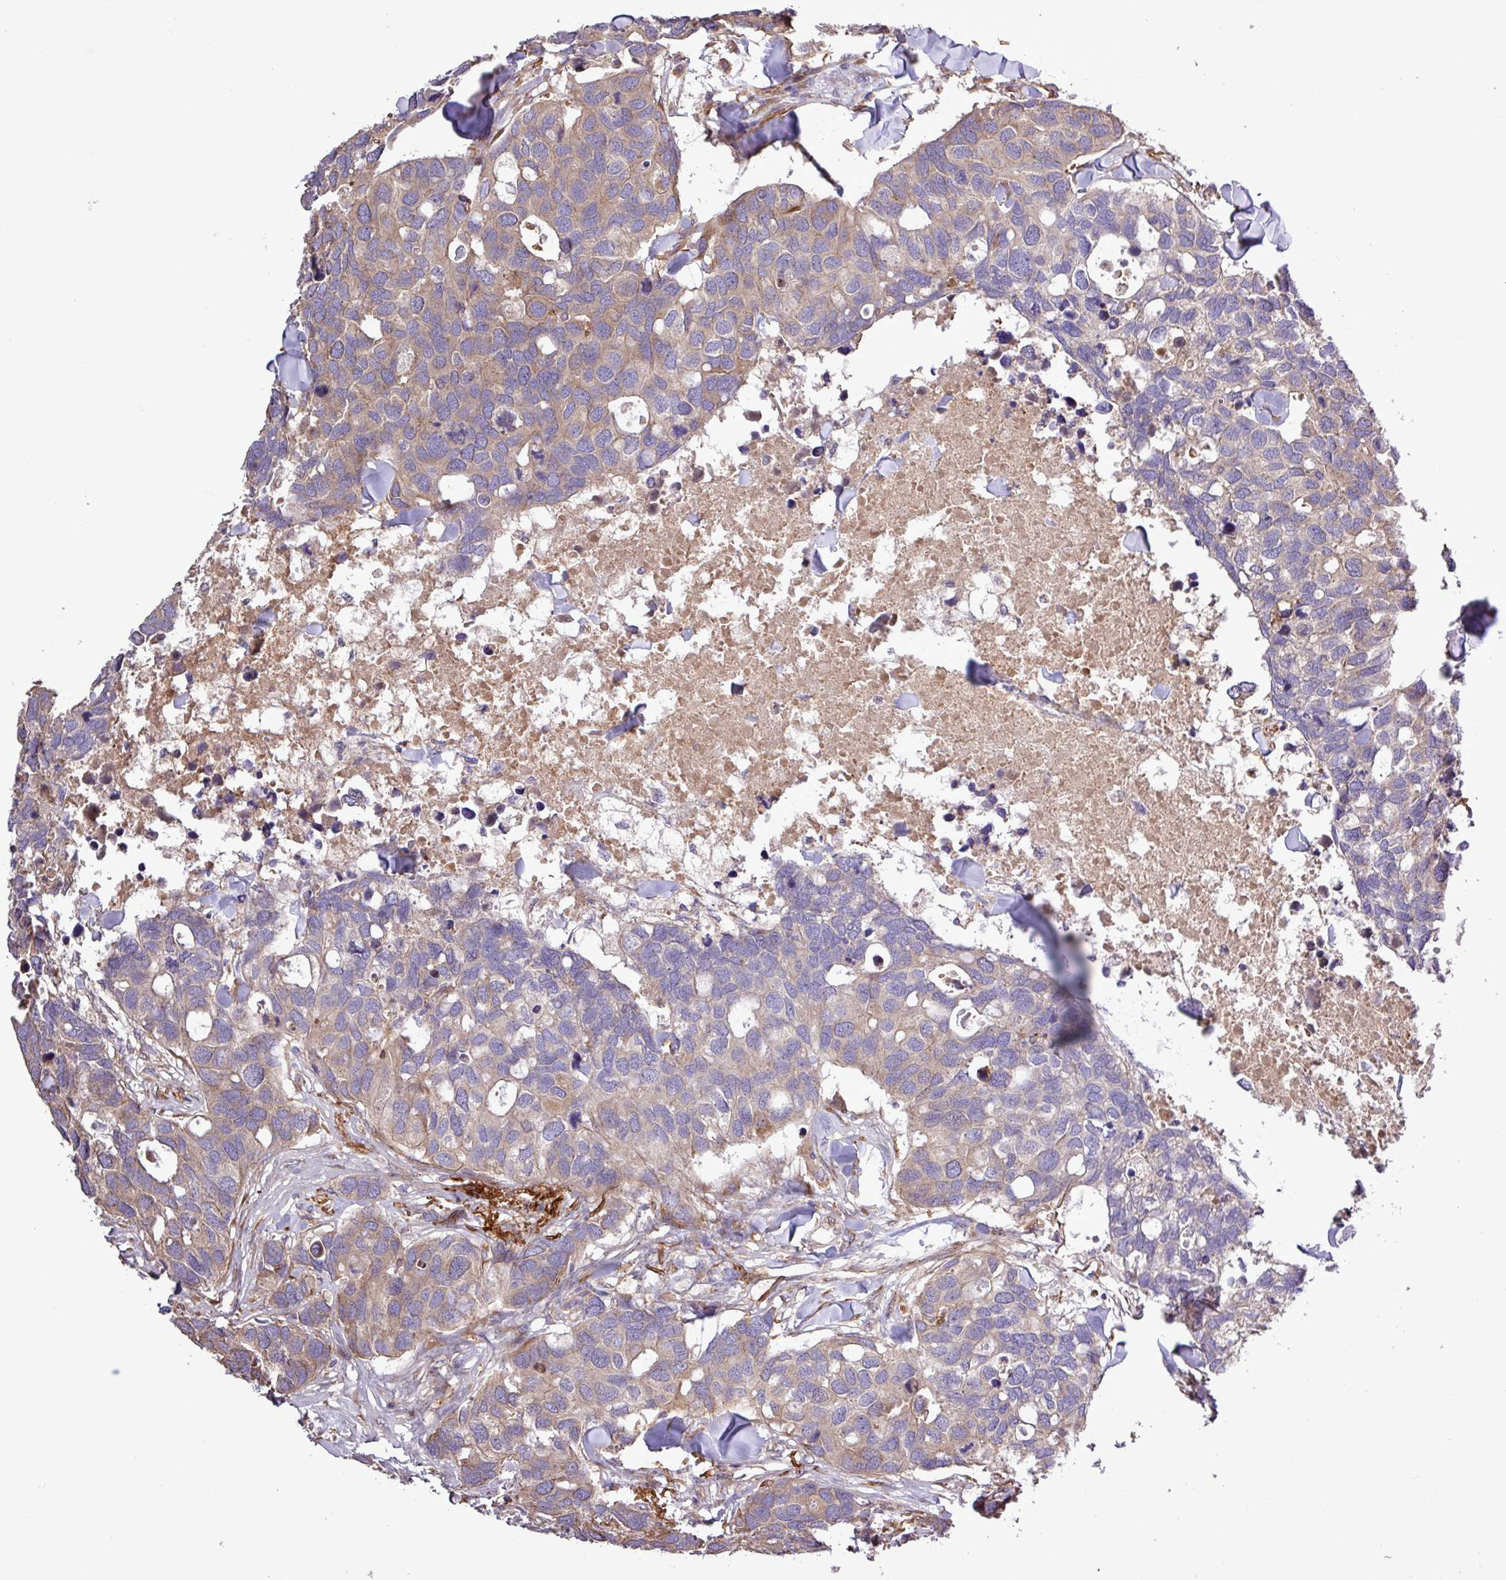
{"staining": {"intensity": "weak", "quantity": "<25%", "location": "cytoplasmic/membranous"}, "tissue": "breast cancer", "cell_type": "Tumor cells", "image_type": "cancer", "snomed": [{"axis": "morphology", "description": "Duct carcinoma"}, {"axis": "topography", "description": "Breast"}], "caption": "A high-resolution histopathology image shows IHC staining of infiltrating ductal carcinoma (breast), which exhibits no significant expression in tumor cells. Nuclei are stained in blue.", "gene": "MEGF6", "patient": {"sex": "female", "age": 83}}